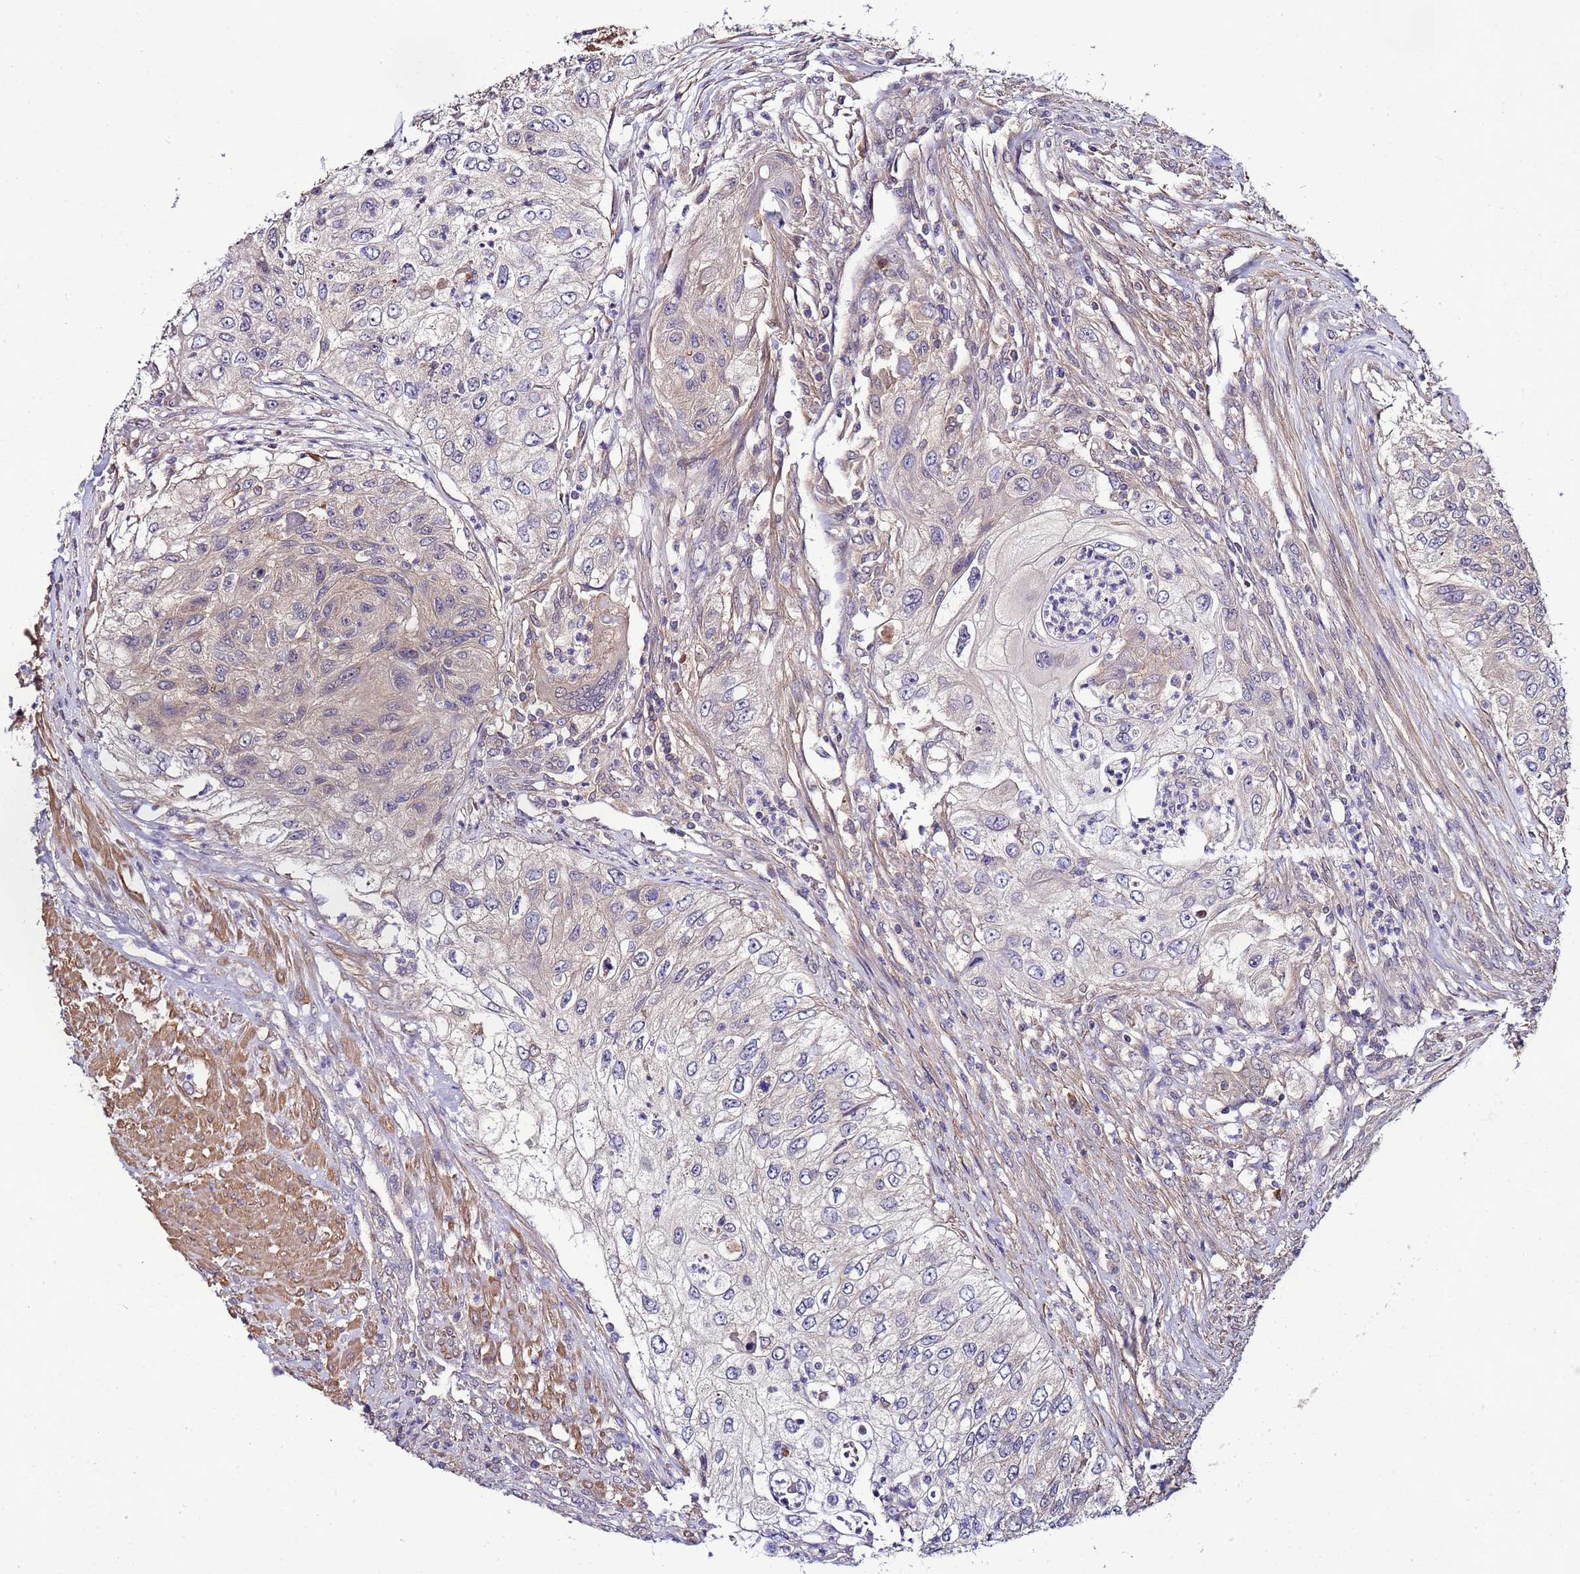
{"staining": {"intensity": "negative", "quantity": "none", "location": "none"}, "tissue": "urothelial cancer", "cell_type": "Tumor cells", "image_type": "cancer", "snomed": [{"axis": "morphology", "description": "Urothelial carcinoma, High grade"}, {"axis": "topography", "description": "Urinary bladder"}], "caption": "IHC photomicrograph of neoplastic tissue: urothelial cancer stained with DAB demonstrates no significant protein expression in tumor cells.", "gene": "NAXE", "patient": {"sex": "female", "age": 60}}